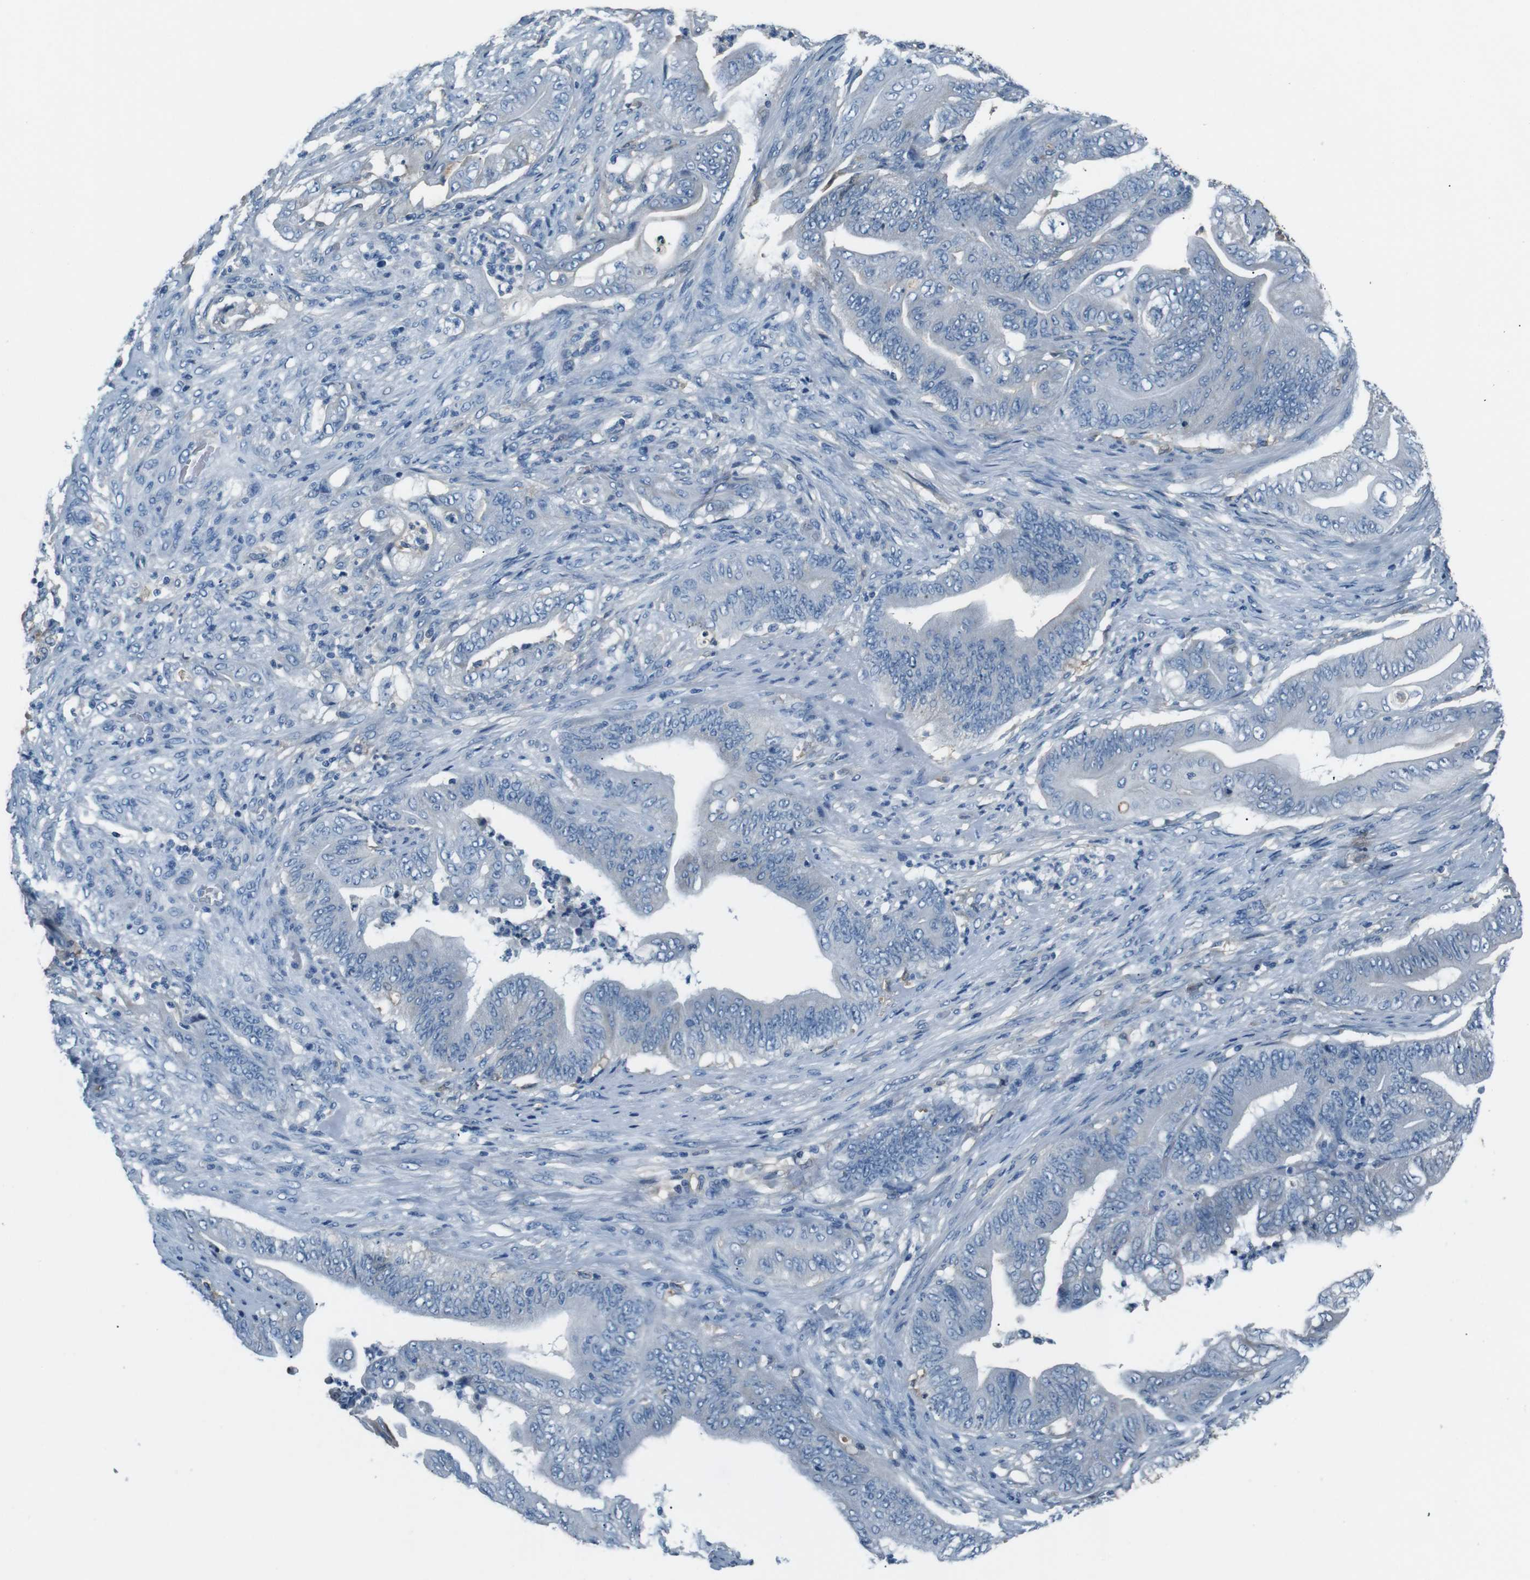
{"staining": {"intensity": "negative", "quantity": "none", "location": "none"}, "tissue": "stomach cancer", "cell_type": "Tumor cells", "image_type": "cancer", "snomed": [{"axis": "morphology", "description": "Adenocarcinoma, NOS"}, {"axis": "topography", "description": "Stomach"}], "caption": "An immunohistochemistry photomicrograph of stomach cancer is shown. There is no staining in tumor cells of stomach cancer.", "gene": "LEP", "patient": {"sex": "female", "age": 73}}